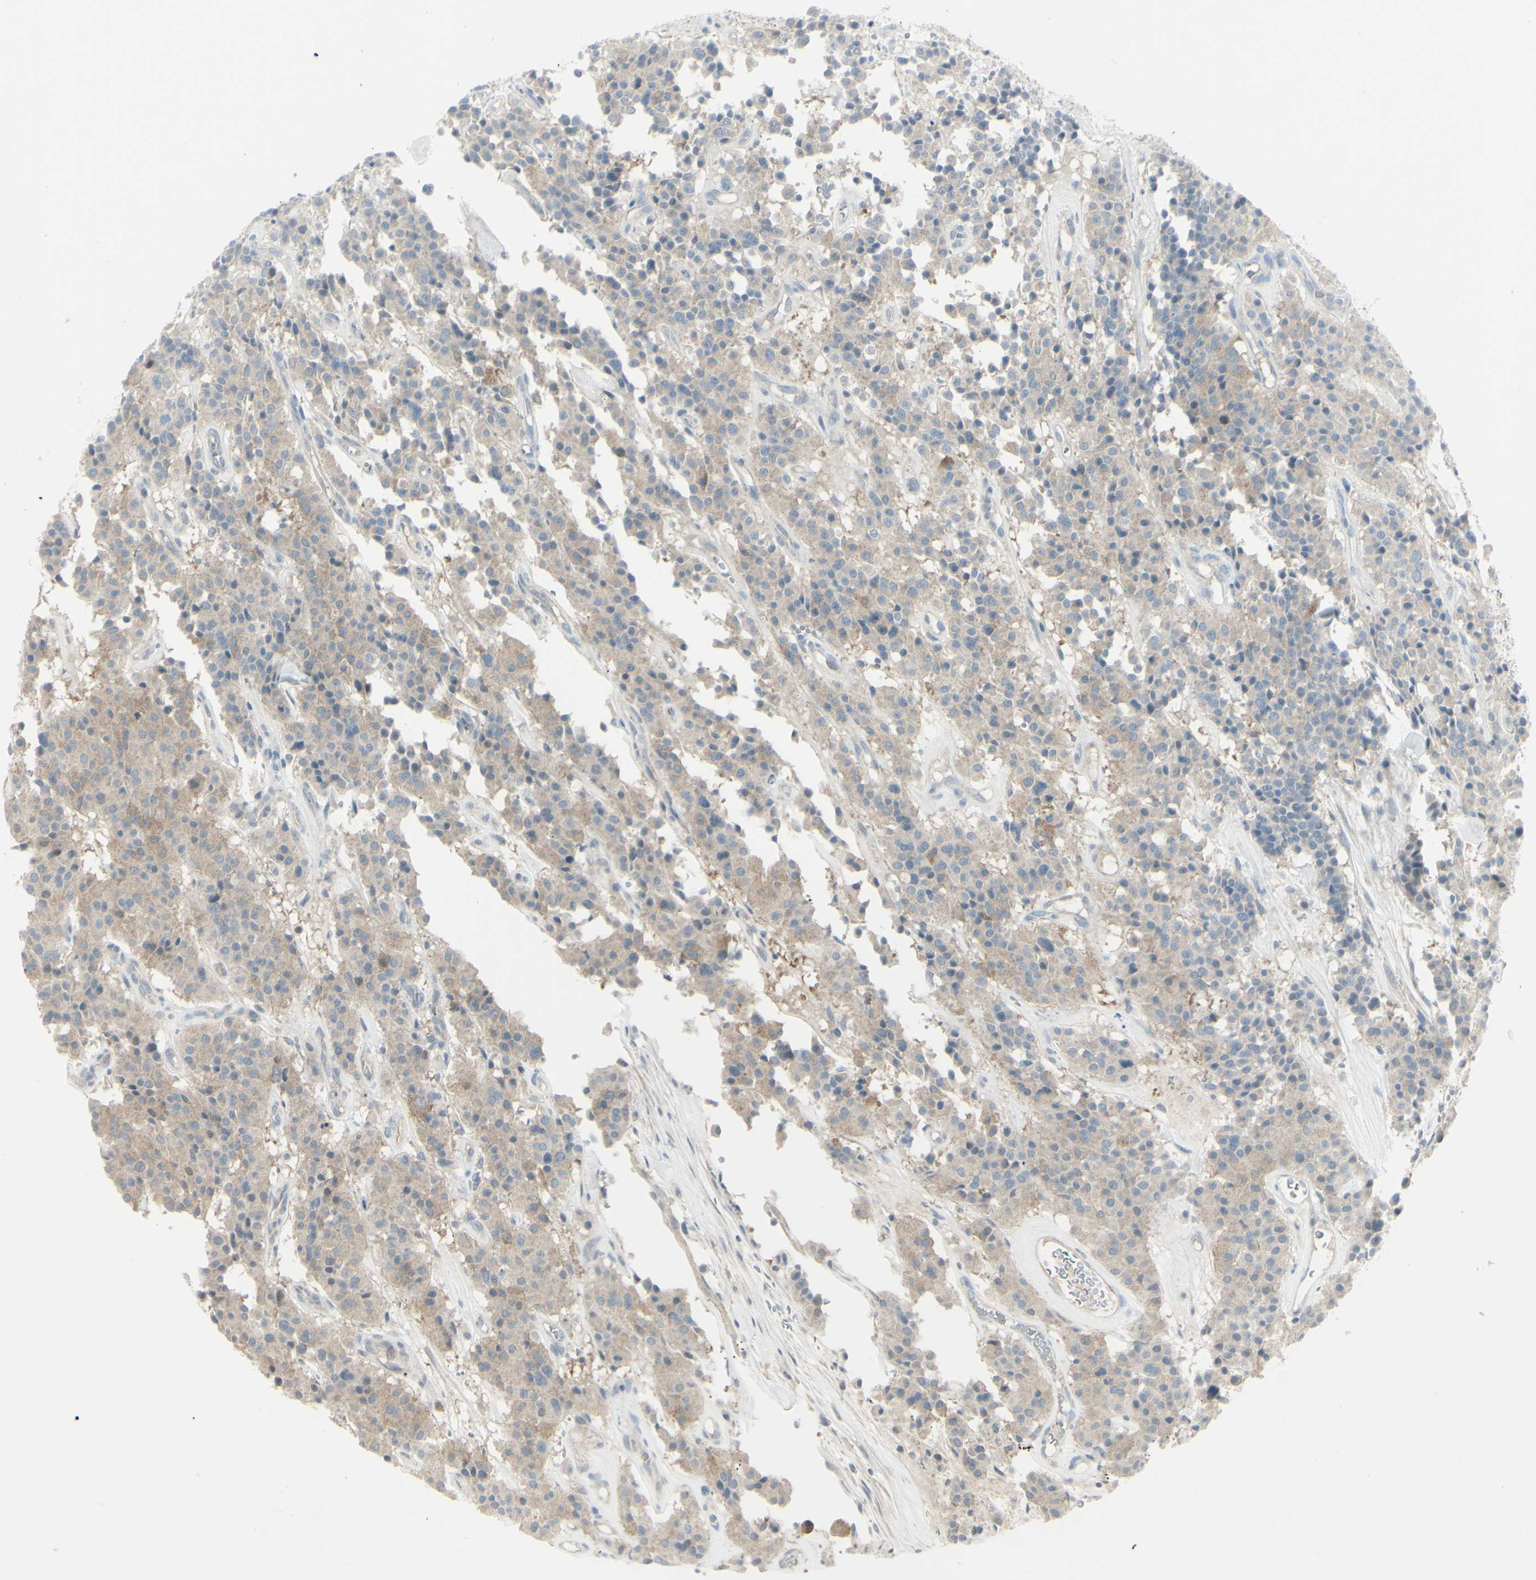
{"staining": {"intensity": "weak", "quantity": ">75%", "location": "cytoplasmic/membranous"}, "tissue": "carcinoid", "cell_type": "Tumor cells", "image_type": "cancer", "snomed": [{"axis": "morphology", "description": "Carcinoid, malignant, NOS"}, {"axis": "topography", "description": "Lung"}], "caption": "Malignant carcinoid tissue demonstrates weak cytoplasmic/membranous positivity in about >75% of tumor cells (Brightfield microscopy of DAB IHC at high magnification).", "gene": "SH3GL2", "patient": {"sex": "male", "age": 30}}